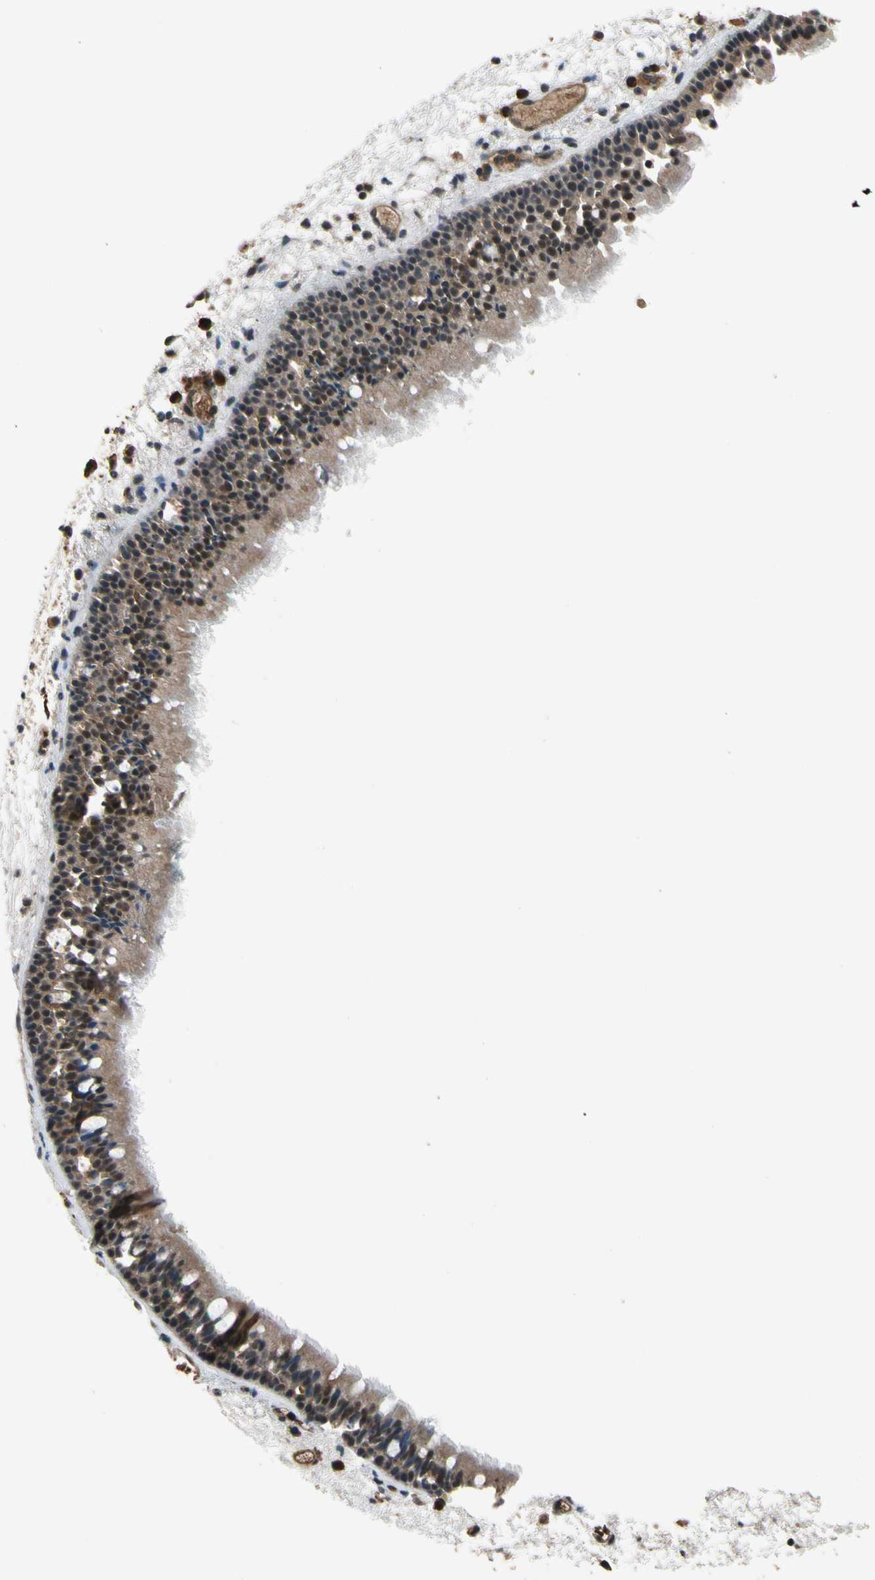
{"staining": {"intensity": "moderate", "quantity": ">75%", "location": "cytoplasmic/membranous,nuclear"}, "tissue": "nasopharynx", "cell_type": "Respiratory epithelial cells", "image_type": "normal", "snomed": [{"axis": "morphology", "description": "Normal tissue, NOS"}, {"axis": "topography", "description": "Nasopharynx"}], "caption": "DAB (3,3'-diaminobenzidine) immunohistochemical staining of normal human nasopharynx shows moderate cytoplasmic/membranous,nuclear protein positivity in approximately >75% of respiratory epithelial cells.", "gene": "MST1R", "patient": {"sex": "female", "age": 78}}